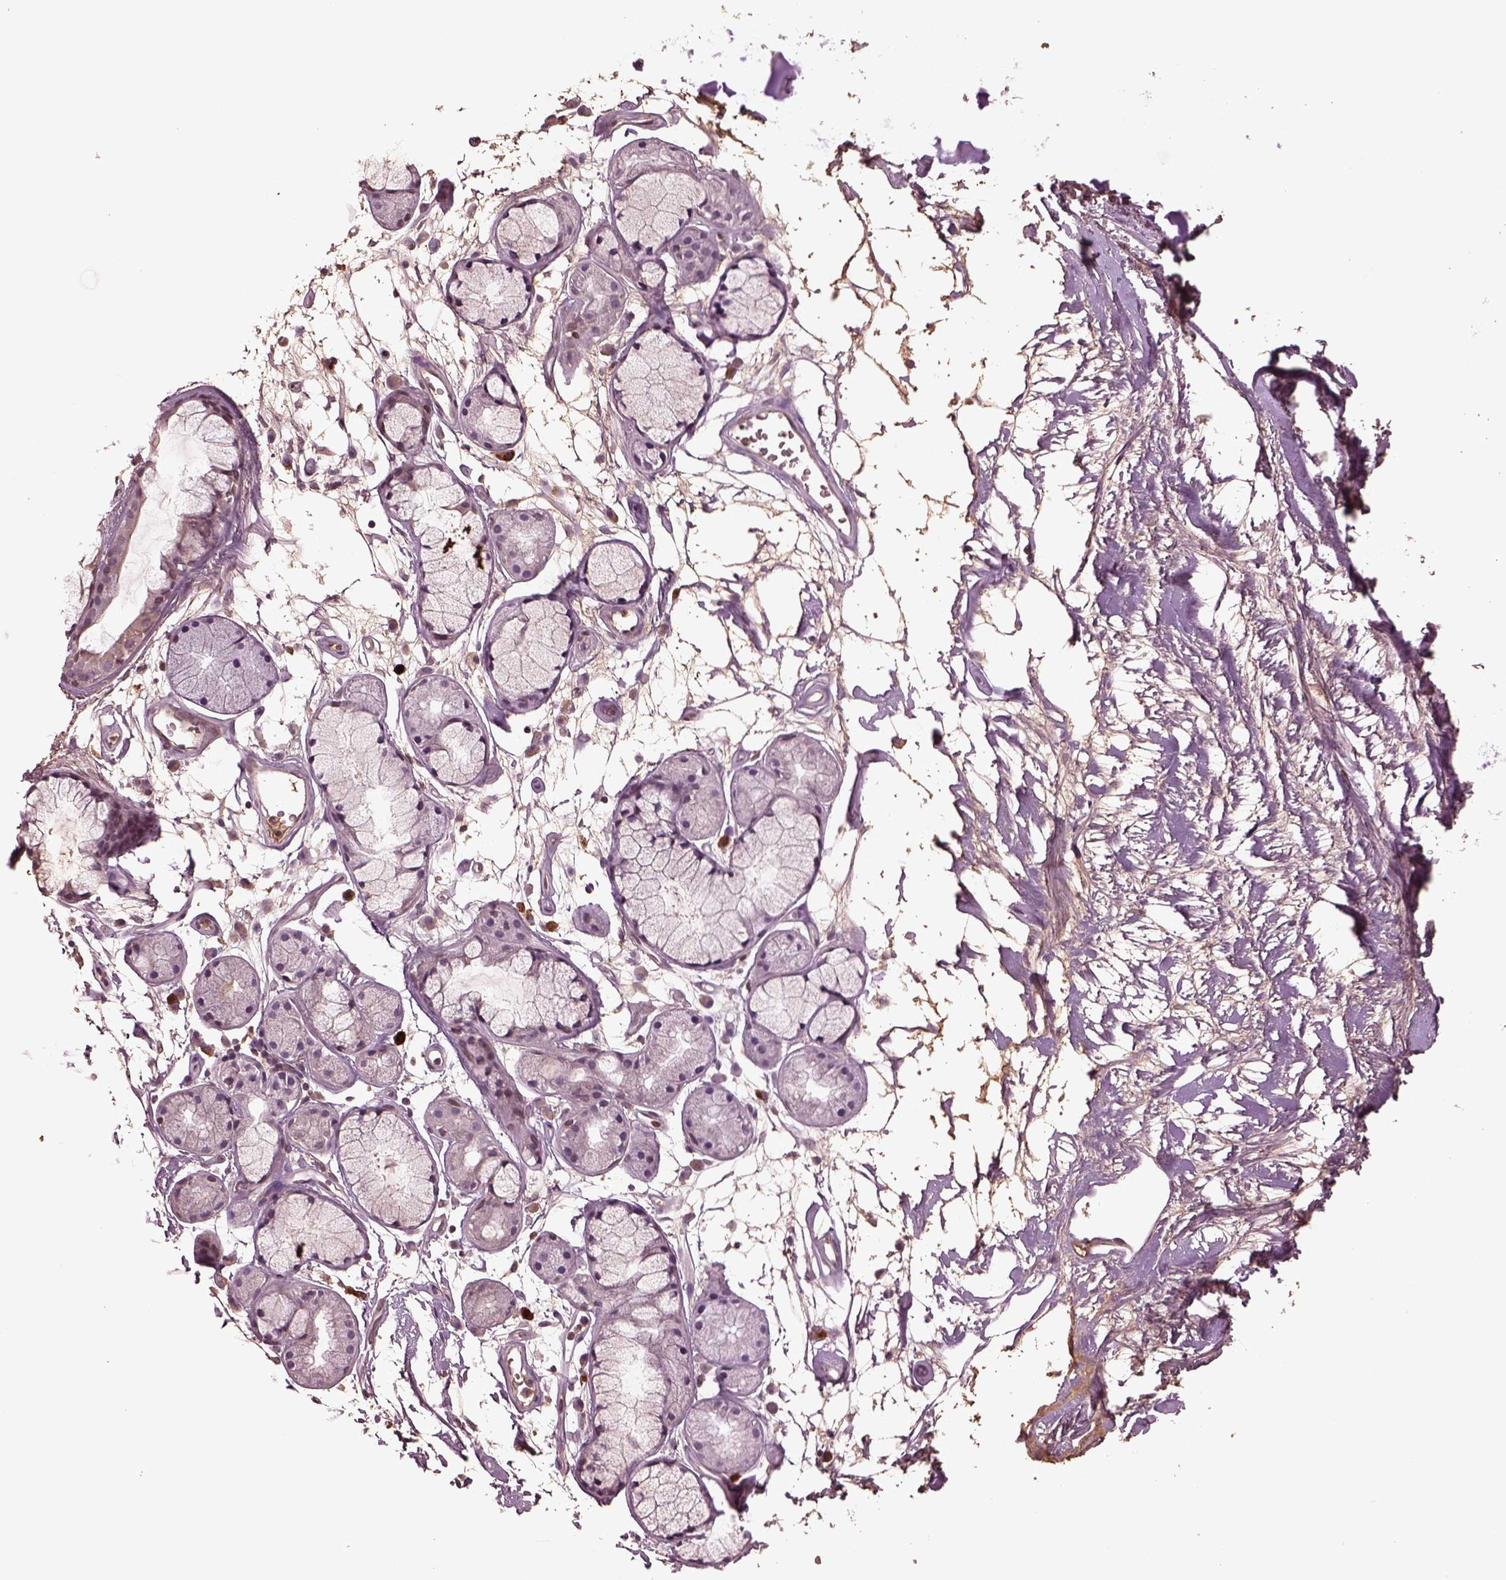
{"staining": {"intensity": "negative", "quantity": "none", "location": "none"}, "tissue": "soft tissue", "cell_type": "Chondrocytes", "image_type": "normal", "snomed": [{"axis": "morphology", "description": "Normal tissue, NOS"}, {"axis": "morphology", "description": "Squamous cell carcinoma, NOS"}, {"axis": "topography", "description": "Cartilage tissue"}, {"axis": "topography", "description": "Lung"}], "caption": "Immunohistochemistry (IHC) of normal human soft tissue demonstrates no staining in chondrocytes. The staining is performed using DAB (3,3'-diaminobenzidine) brown chromogen with nuclei counter-stained in using hematoxylin.", "gene": "PTX4", "patient": {"sex": "male", "age": 66}}